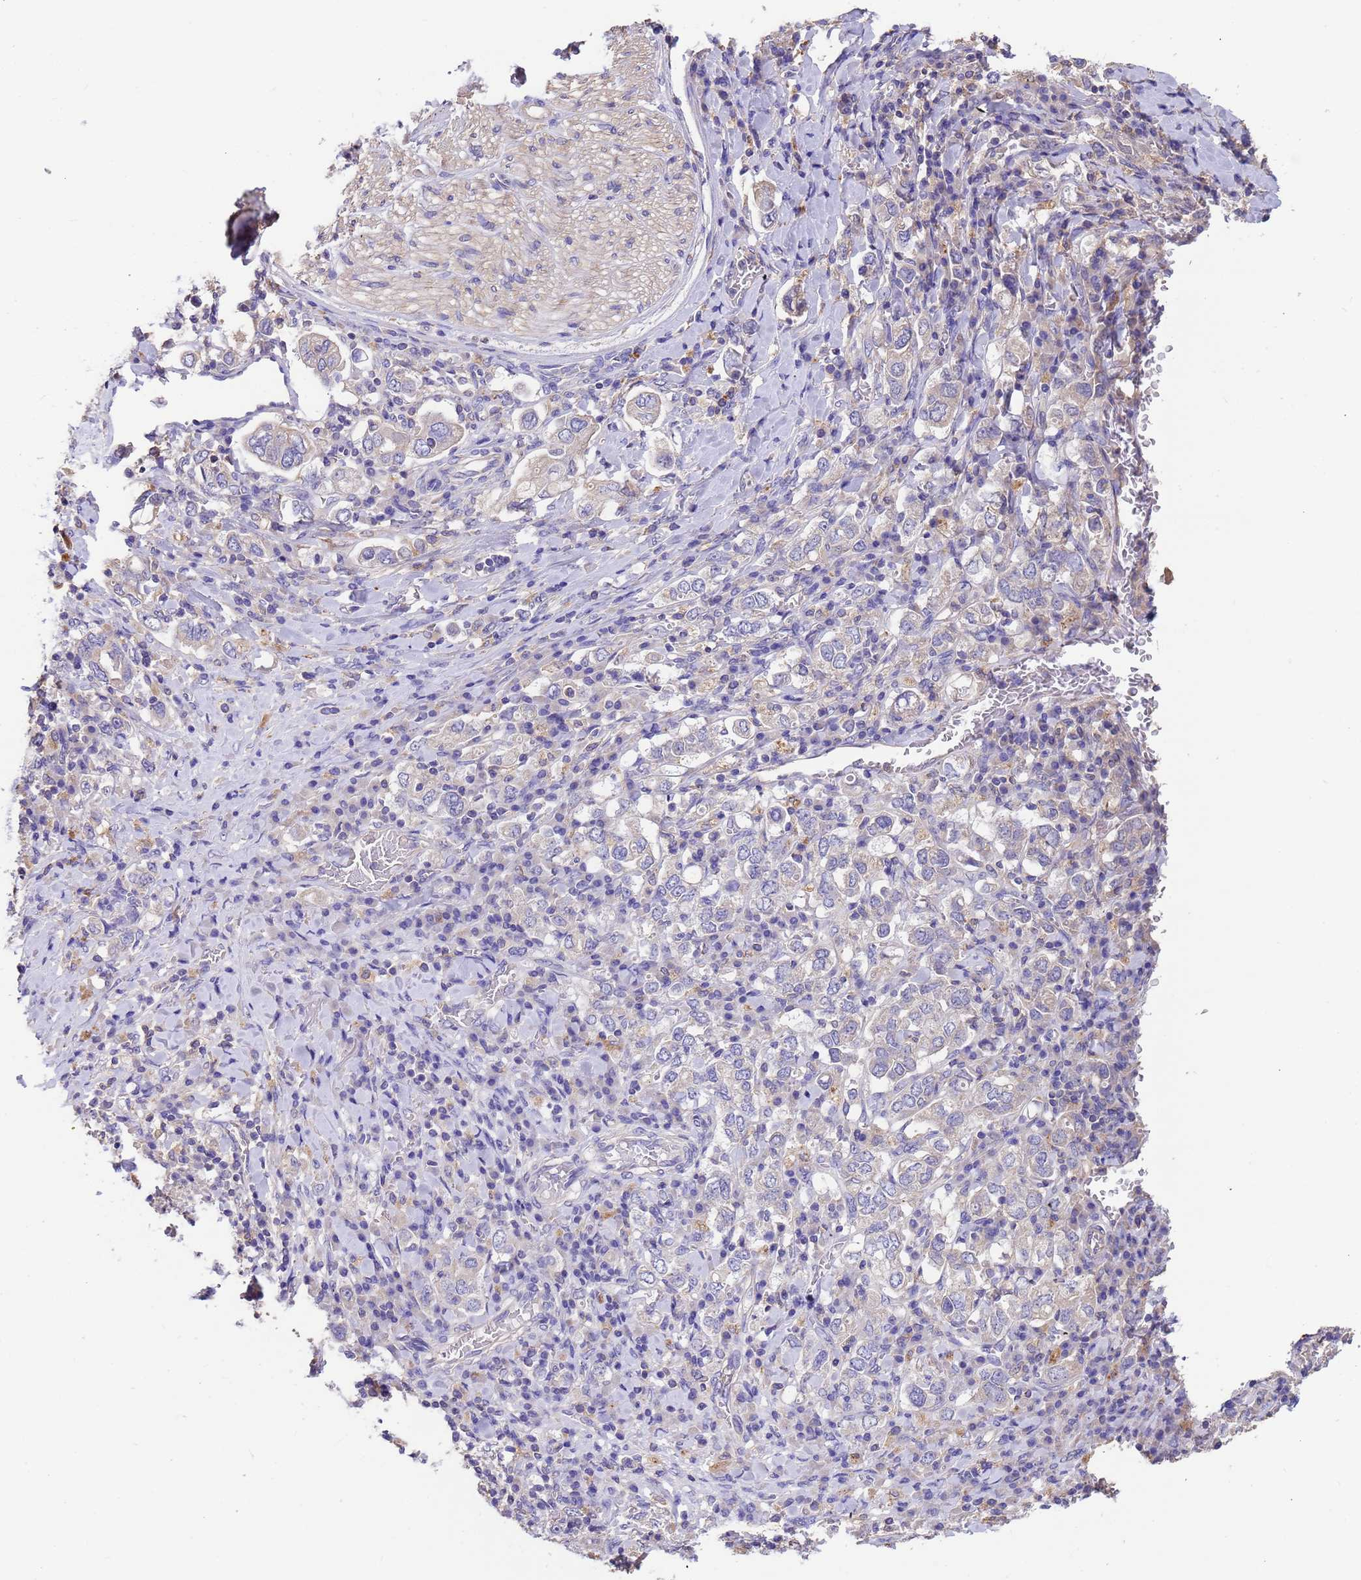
{"staining": {"intensity": "negative", "quantity": "none", "location": "none"}, "tissue": "stomach cancer", "cell_type": "Tumor cells", "image_type": "cancer", "snomed": [{"axis": "morphology", "description": "Adenocarcinoma, NOS"}, {"axis": "topography", "description": "Stomach, upper"}], "caption": "This is an immunohistochemistry (IHC) histopathology image of human adenocarcinoma (stomach). There is no expression in tumor cells.", "gene": "SRL", "patient": {"sex": "male", "age": 62}}